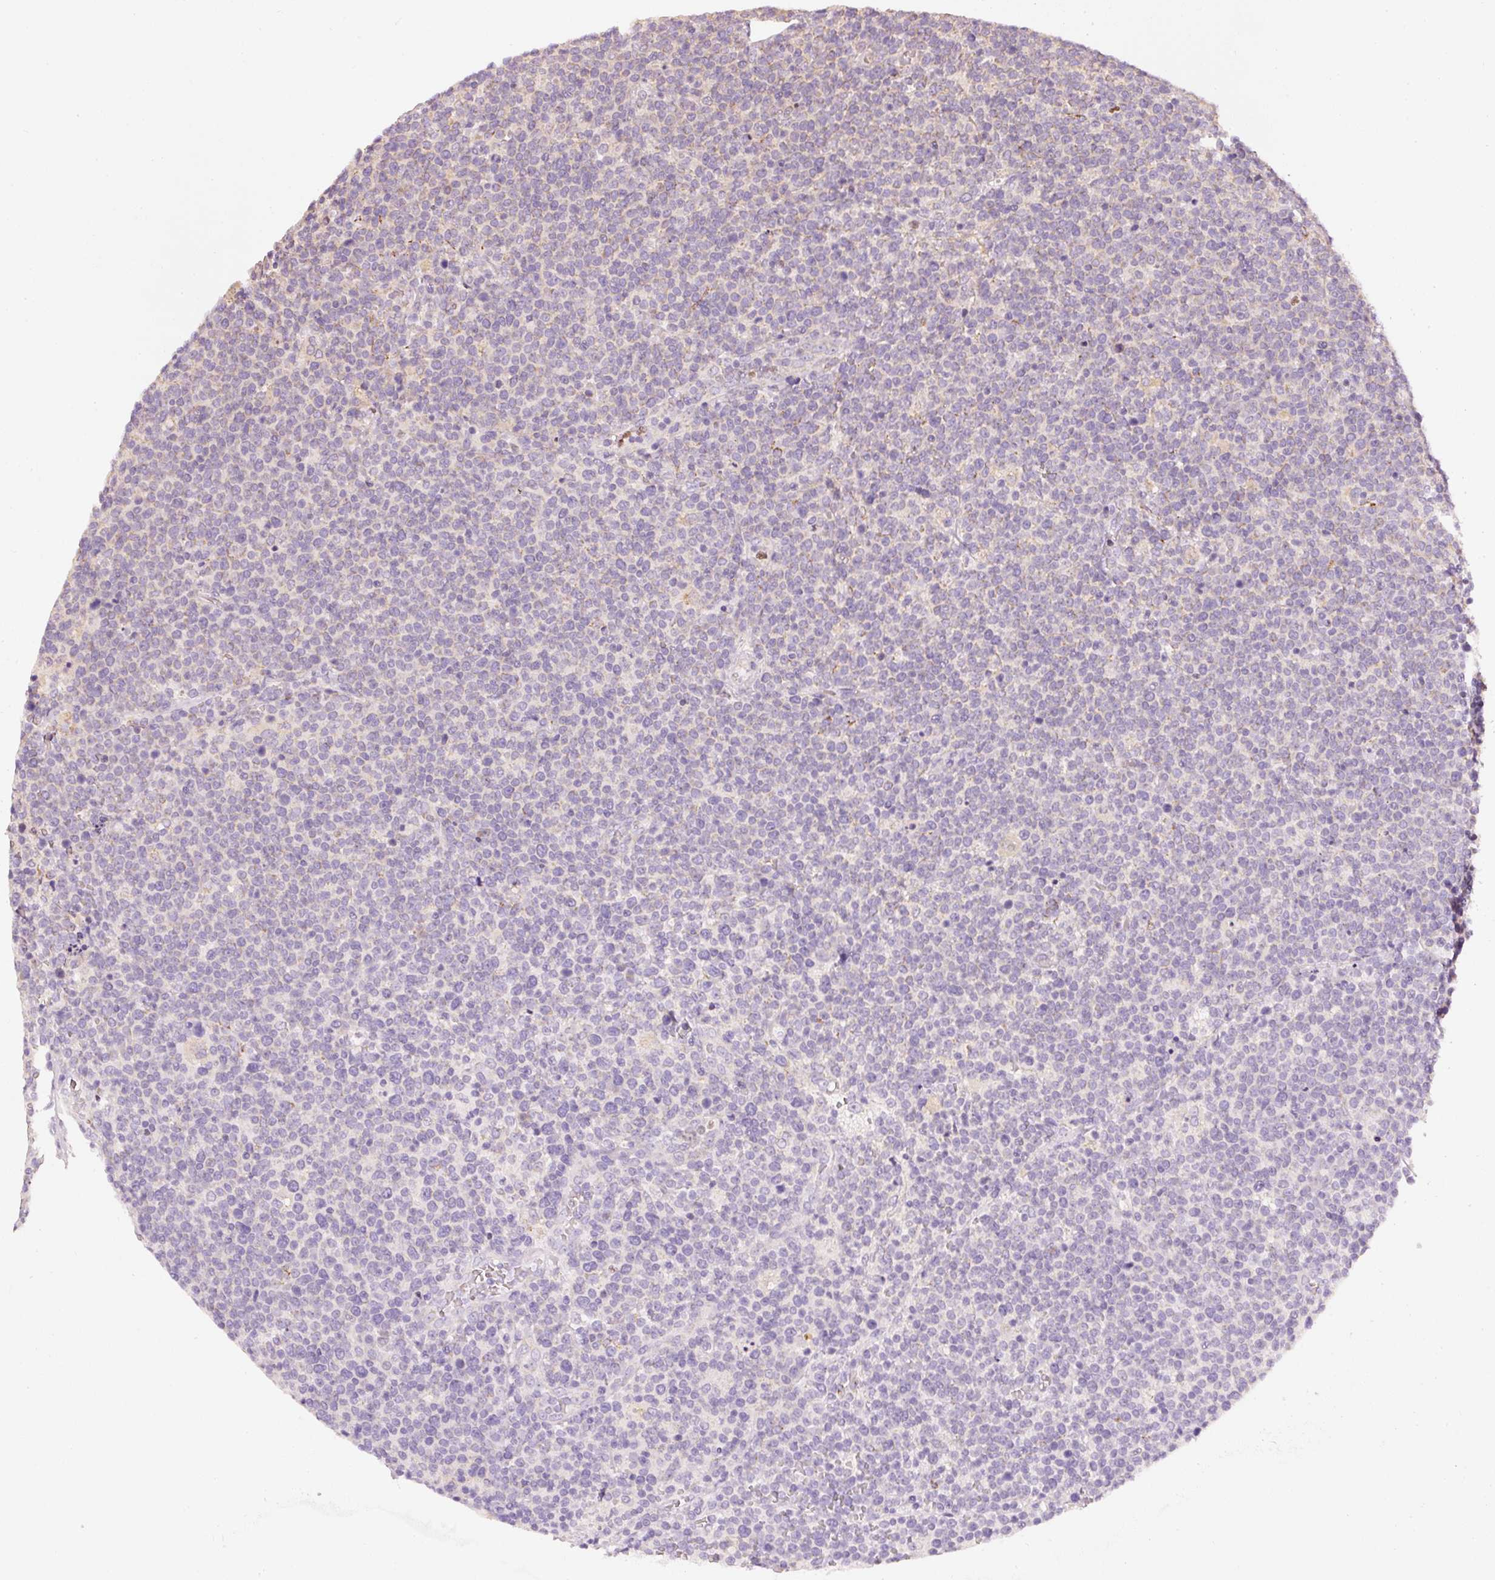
{"staining": {"intensity": "negative", "quantity": "none", "location": "none"}, "tissue": "lymphoma", "cell_type": "Tumor cells", "image_type": "cancer", "snomed": [{"axis": "morphology", "description": "Malignant lymphoma, non-Hodgkin's type, High grade"}, {"axis": "topography", "description": "Lymph node"}], "caption": "Immunohistochemistry image of malignant lymphoma, non-Hodgkin's type (high-grade) stained for a protein (brown), which demonstrates no positivity in tumor cells.", "gene": "MTHFD1L", "patient": {"sex": "male", "age": 61}}